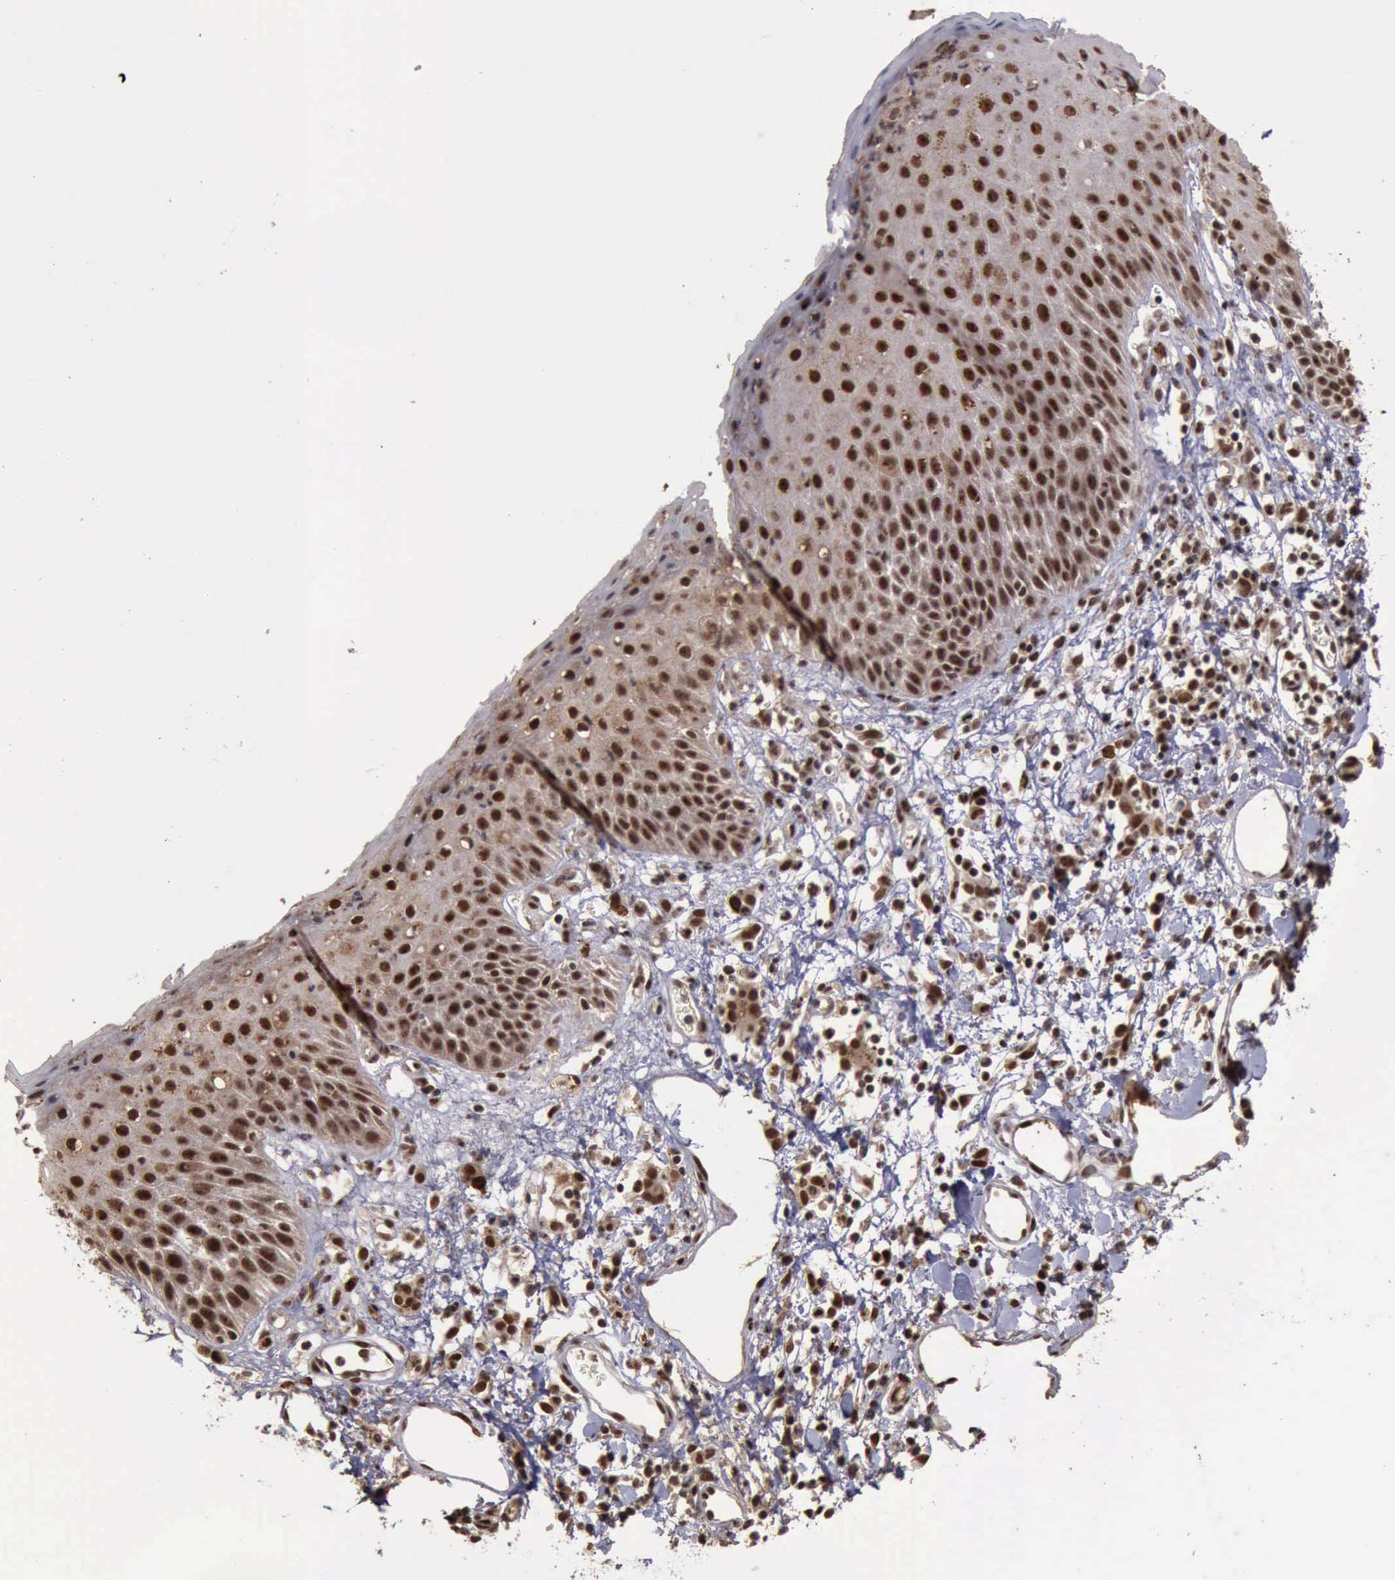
{"staining": {"intensity": "strong", "quantity": ">75%", "location": "cytoplasmic/membranous,nuclear"}, "tissue": "skin", "cell_type": "Epidermal cells", "image_type": "normal", "snomed": [{"axis": "morphology", "description": "Normal tissue, NOS"}, {"axis": "topography", "description": "Vulva"}, {"axis": "topography", "description": "Peripheral nerve tissue"}], "caption": "Strong cytoplasmic/membranous,nuclear positivity for a protein is seen in approximately >75% of epidermal cells of unremarkable skin using immunohistochemistry.", "gene": "TRMT2A", "patient": {"sex": "female", "age": 68}}